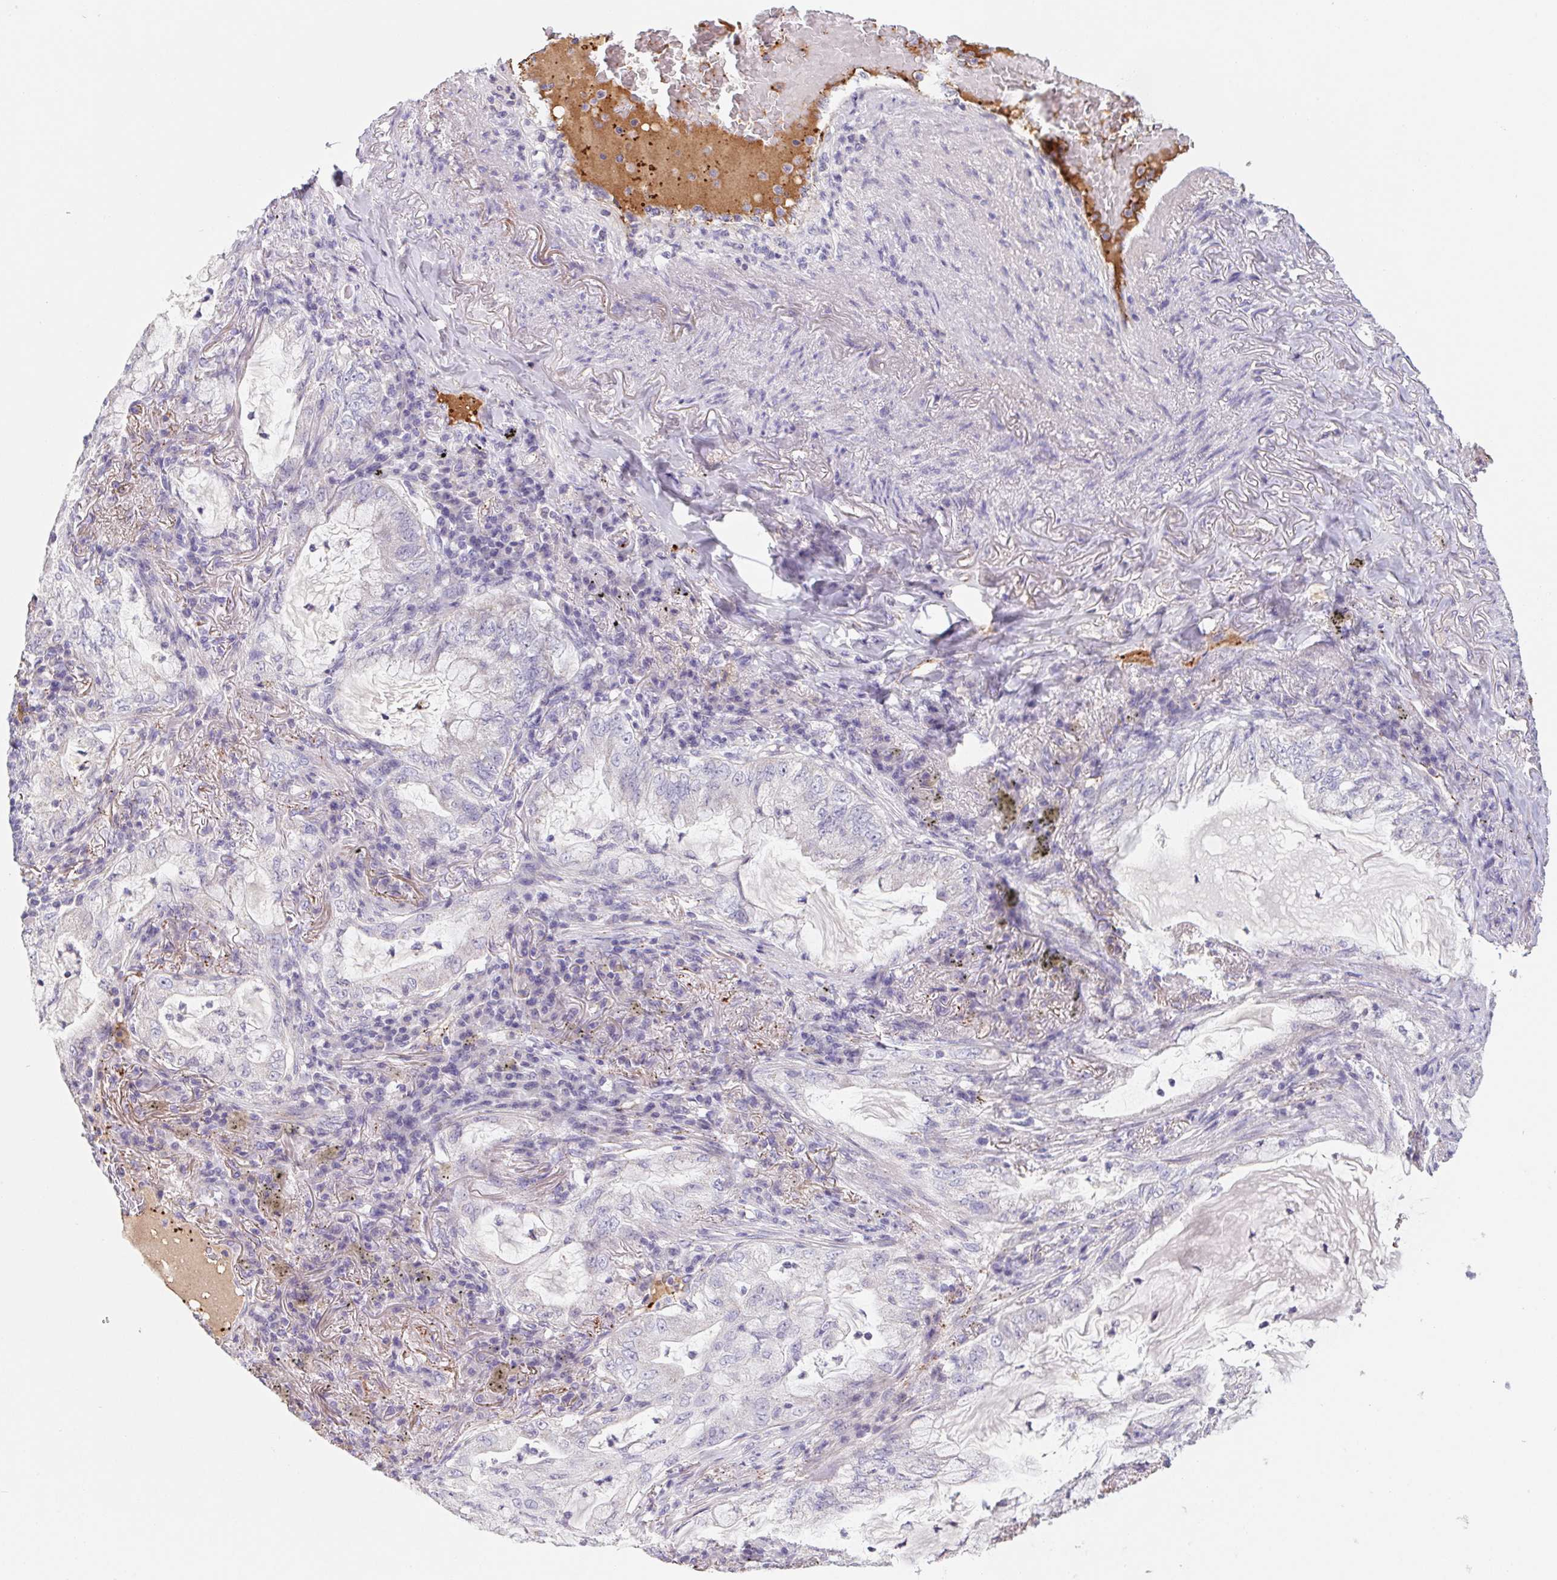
{"staining": {"intensity": "negative", "quantity": "none", "location": "none"}, "tissue": "lung cancer", "cell_type": "Tumor cells", "image_type": "cancer", "snomed": [{"axis": "morphology", "description": "Adenocarcinoma, NOS"}, {"axis": "topography", "description": "Lung"}], "caption": "Tumor cells are negative for brown protein staining in lung adenocarcinoma.", "gene": "LPA", "patient": {"sex": "female", "age": 73}}